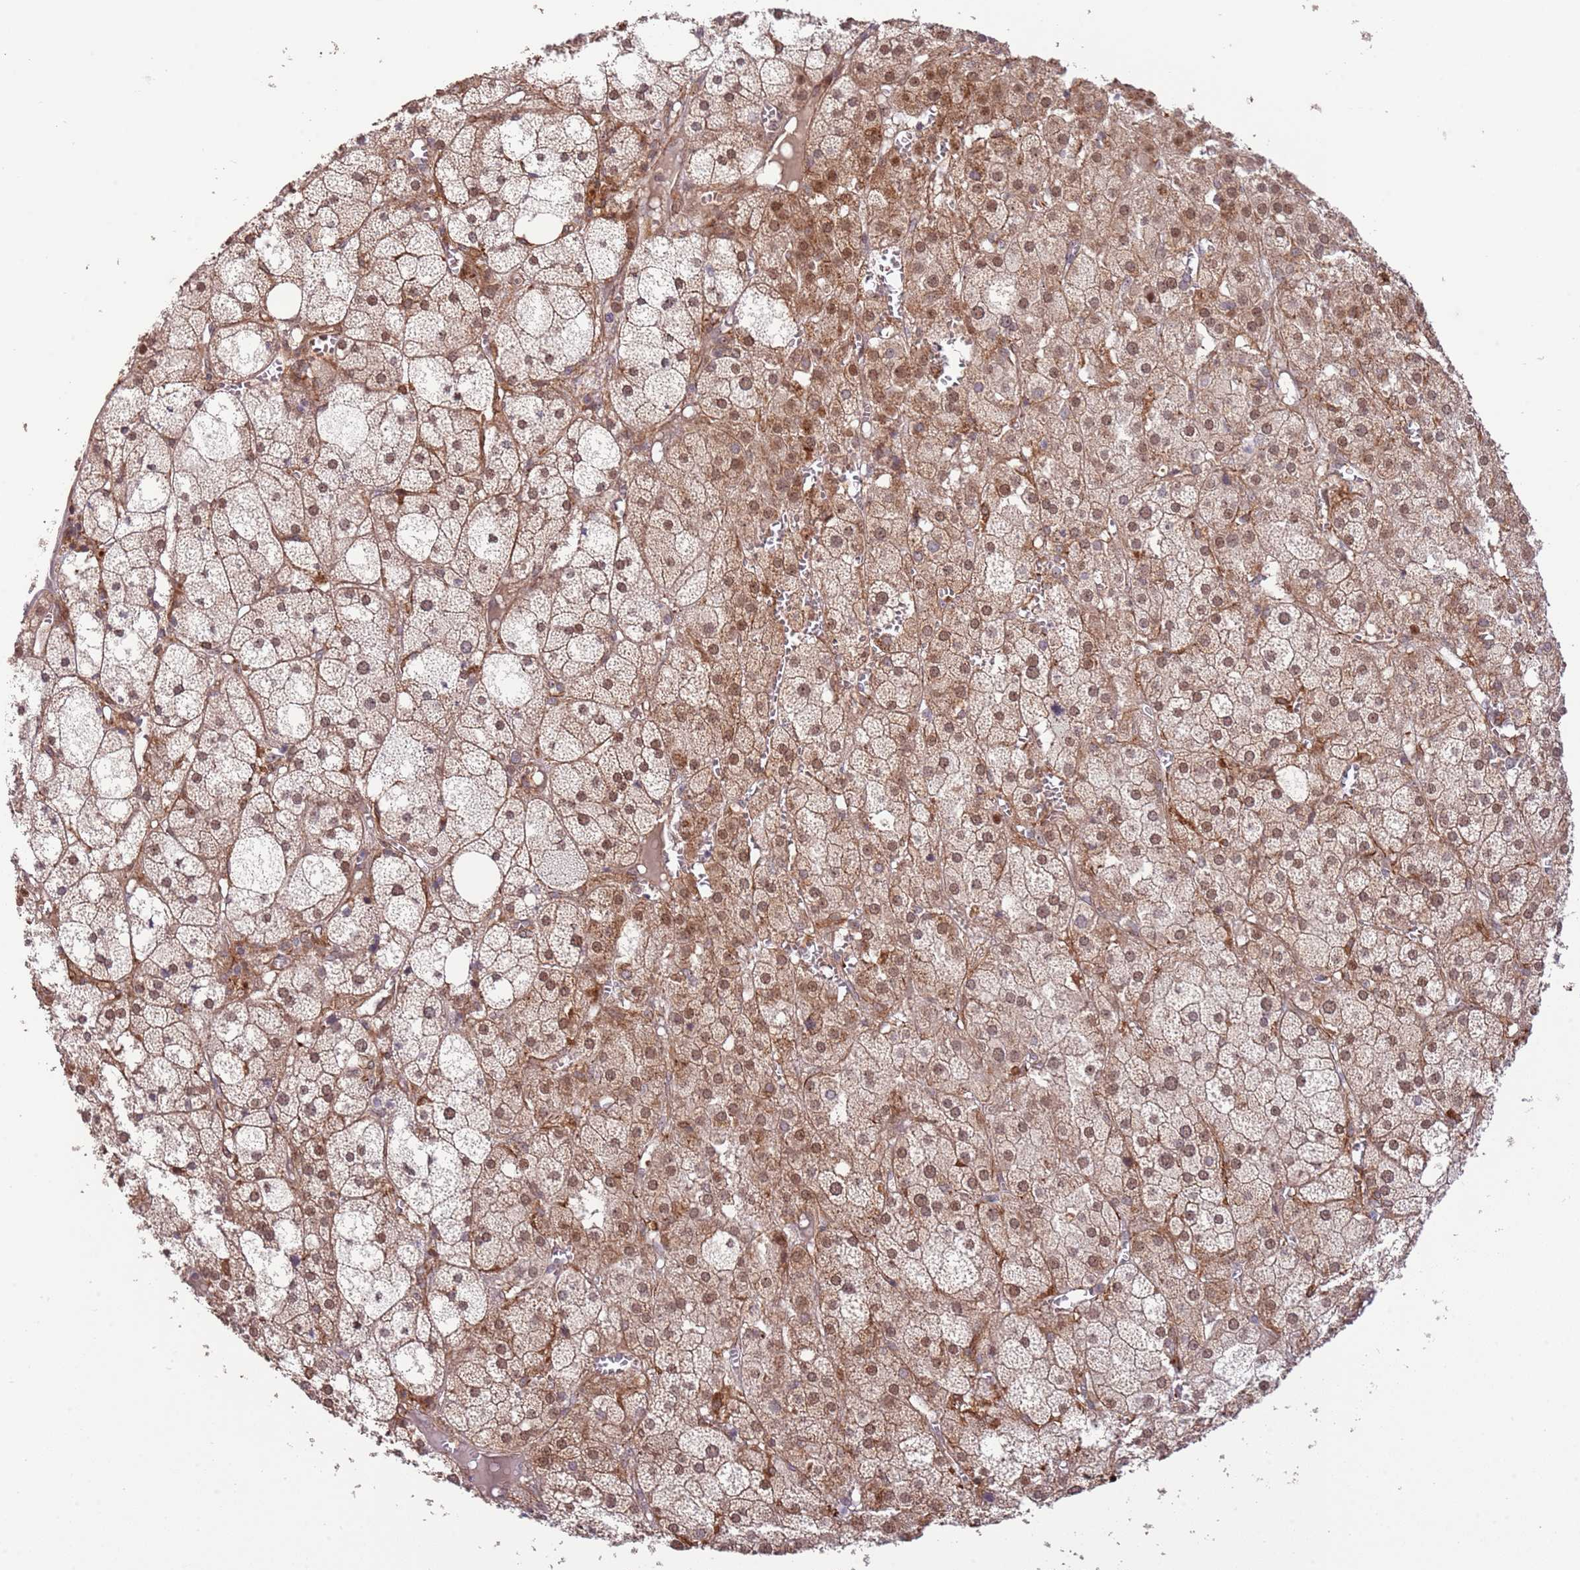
{"staining": {"intensity": "moderate", "quantity": "25%-75%", "location": "cytoplasmic/membranous,nuclear"}, "tissue": "adrenal gland", "cell_type": "Glandular cells", "image_type": "normal", "snomed": [{"axis": "morphology", "description": "Normal tissue, NOS"}, {"axis": "topography", "description": "Adrenal gland"}], "caption": "This is a photomicrograph of immunohistochemistry (IHC) staining of benign adrenal gland, which shows moderate staining in the cytoplasmic/membranous,nuclear of glandular cells.", "gene": "NEK3", "patient": {"sex": "female", "age": 61}}